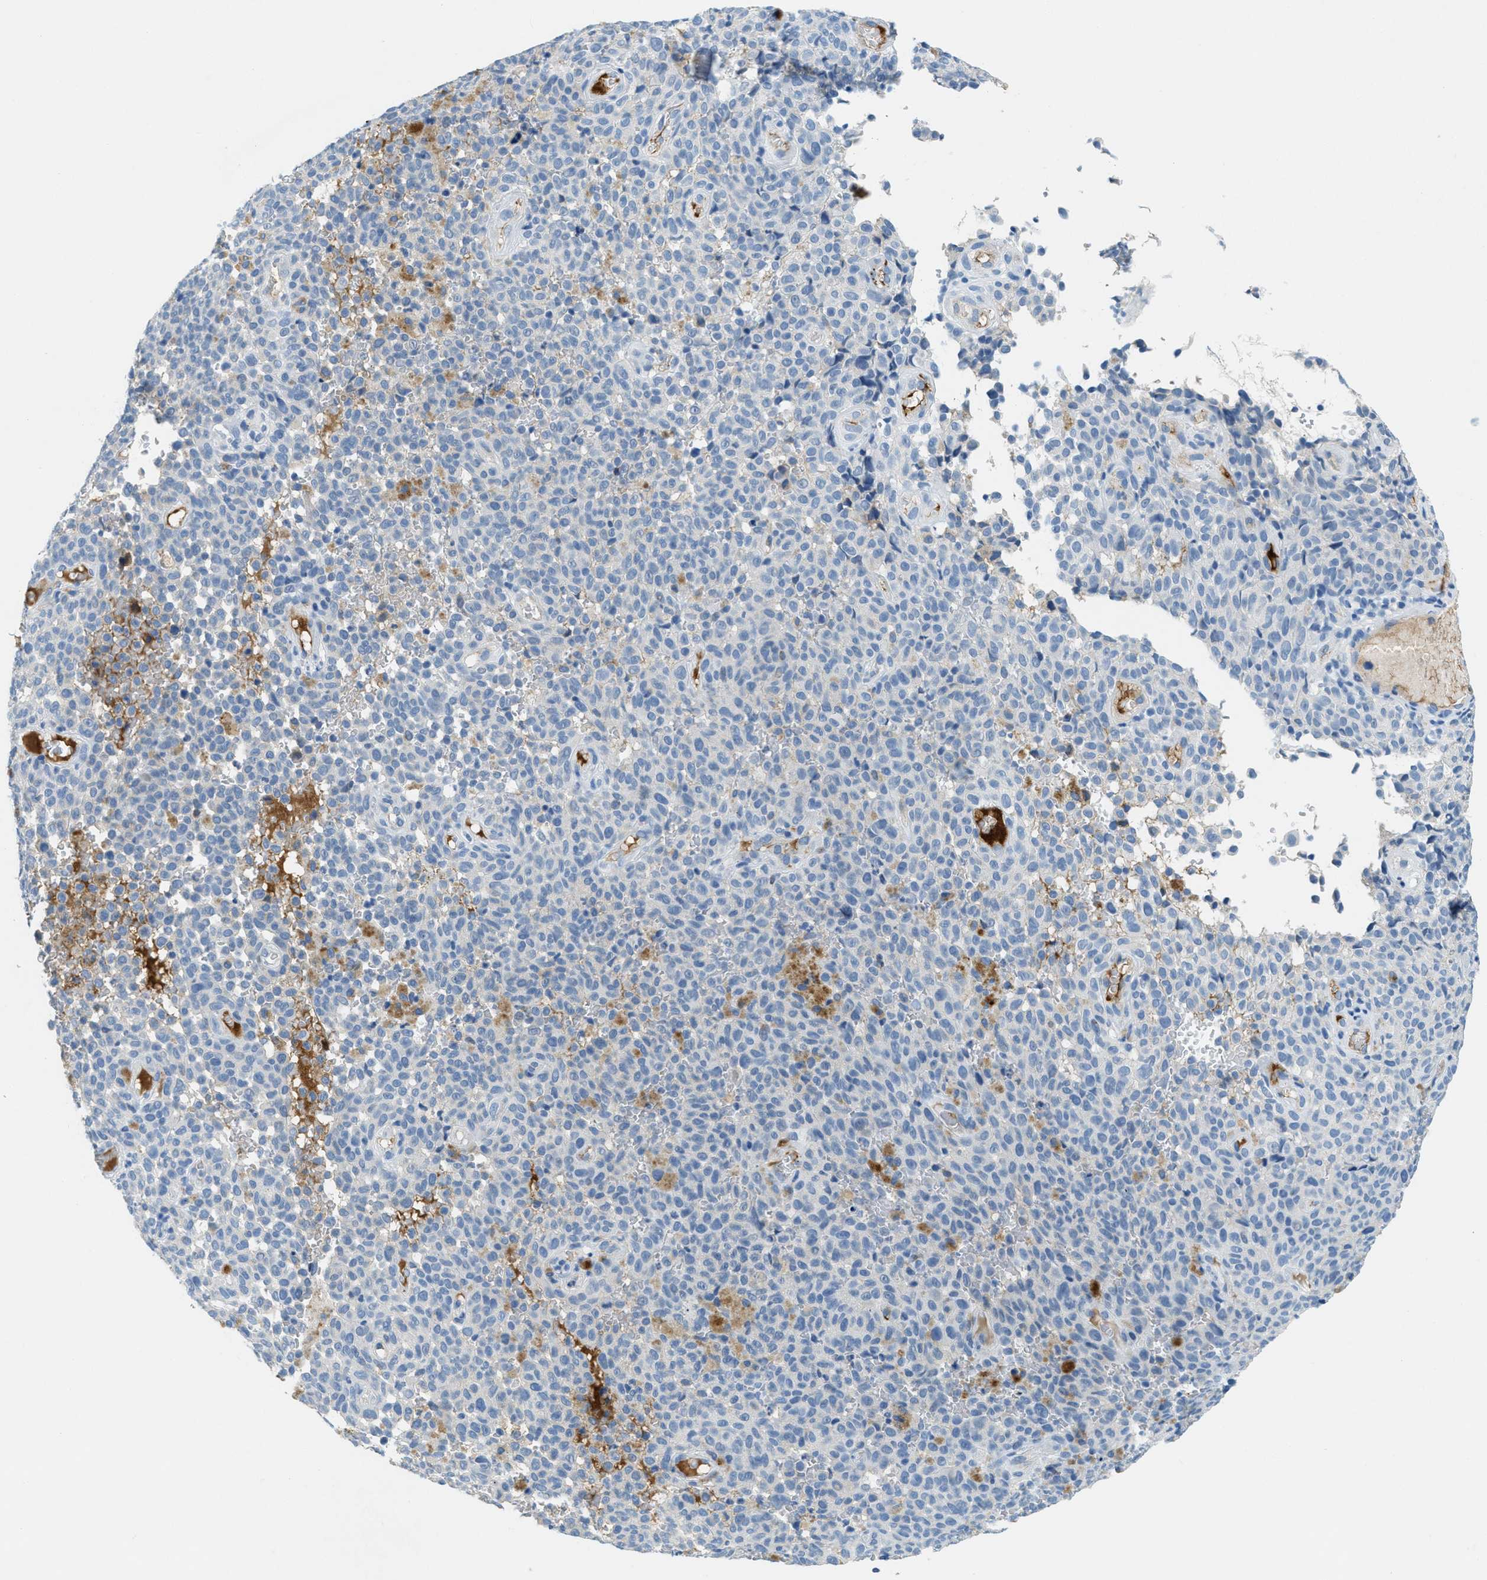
{"staining": {"intensity": "negative", "quantity": "none", "location": "none"}, "tissue": "melanoma", "cell_type": "Tumor cells", "image_type": "cancer", "snomed": [{"axis": "morphology", "description": "Malignant melanoma, NOS"}, {"axis": "topography", "description": "Skin"}], "caption": "Melanoma was stained to show a protein in brown. There is no significant expression in tumor cells.", "gene": "A2M", "patient": {"sex": "female", "age": 82}}